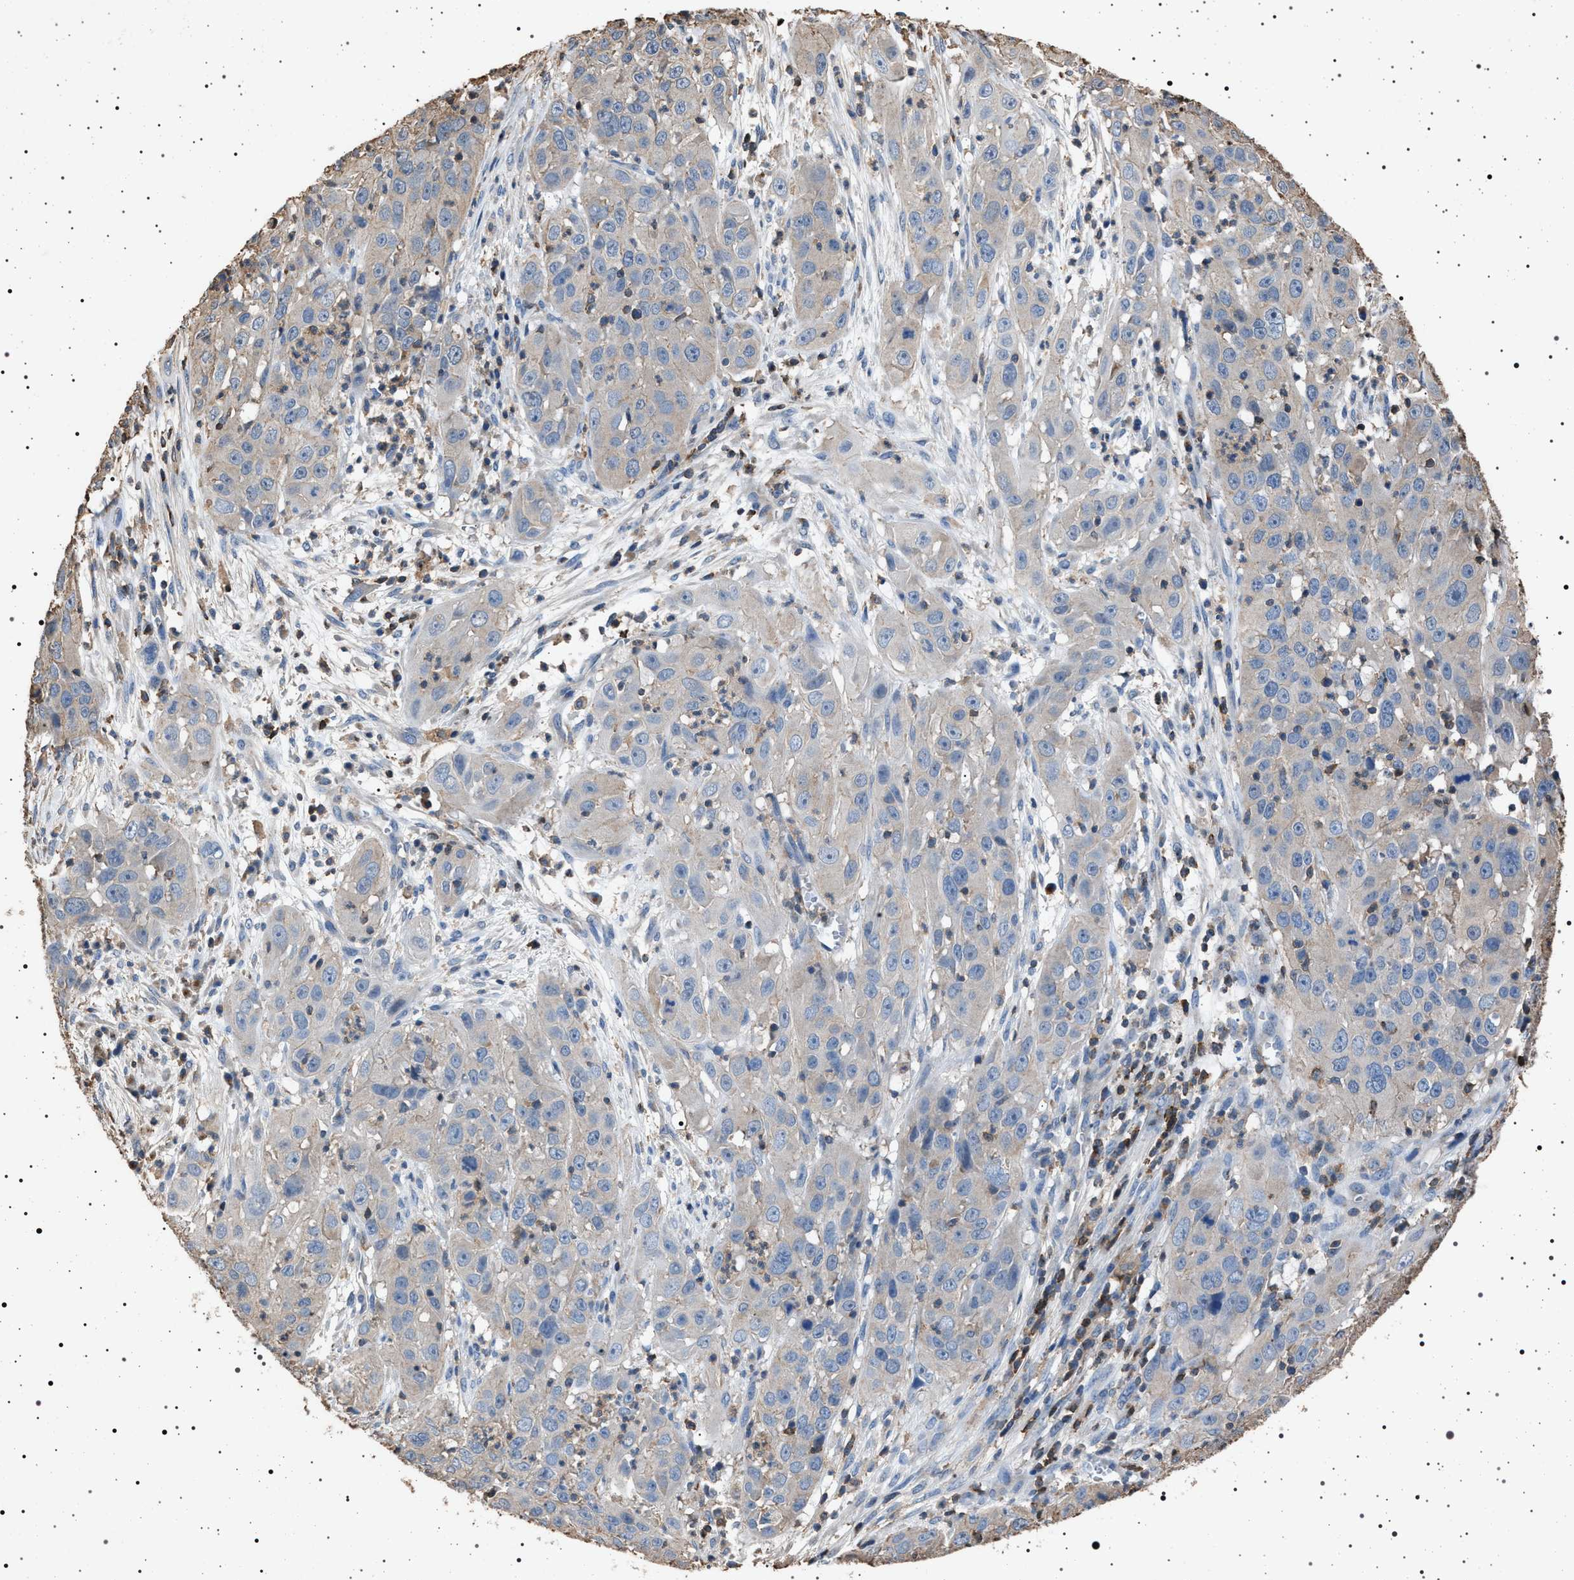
{"staining": {"intensity": "negative", "quantity": "none", "location": "none"}, "tissue": "cervical cancer", "cell_type": "Tumor cells", "image_type": "cancer", "snomed": [{"axis": "morphology", "description": "Squamous cell carcinoma, NOS"}, {"axis": "topography", "description": "Cervix"}], "caption": "Cervical cancer (squamous cell carcinoma) stained for a protein using immunohistochemistry (IHC) exhibits no positivity tumor cells.", "gene": "SMAP2", "patient": {"sex": "female", "age": 32}}